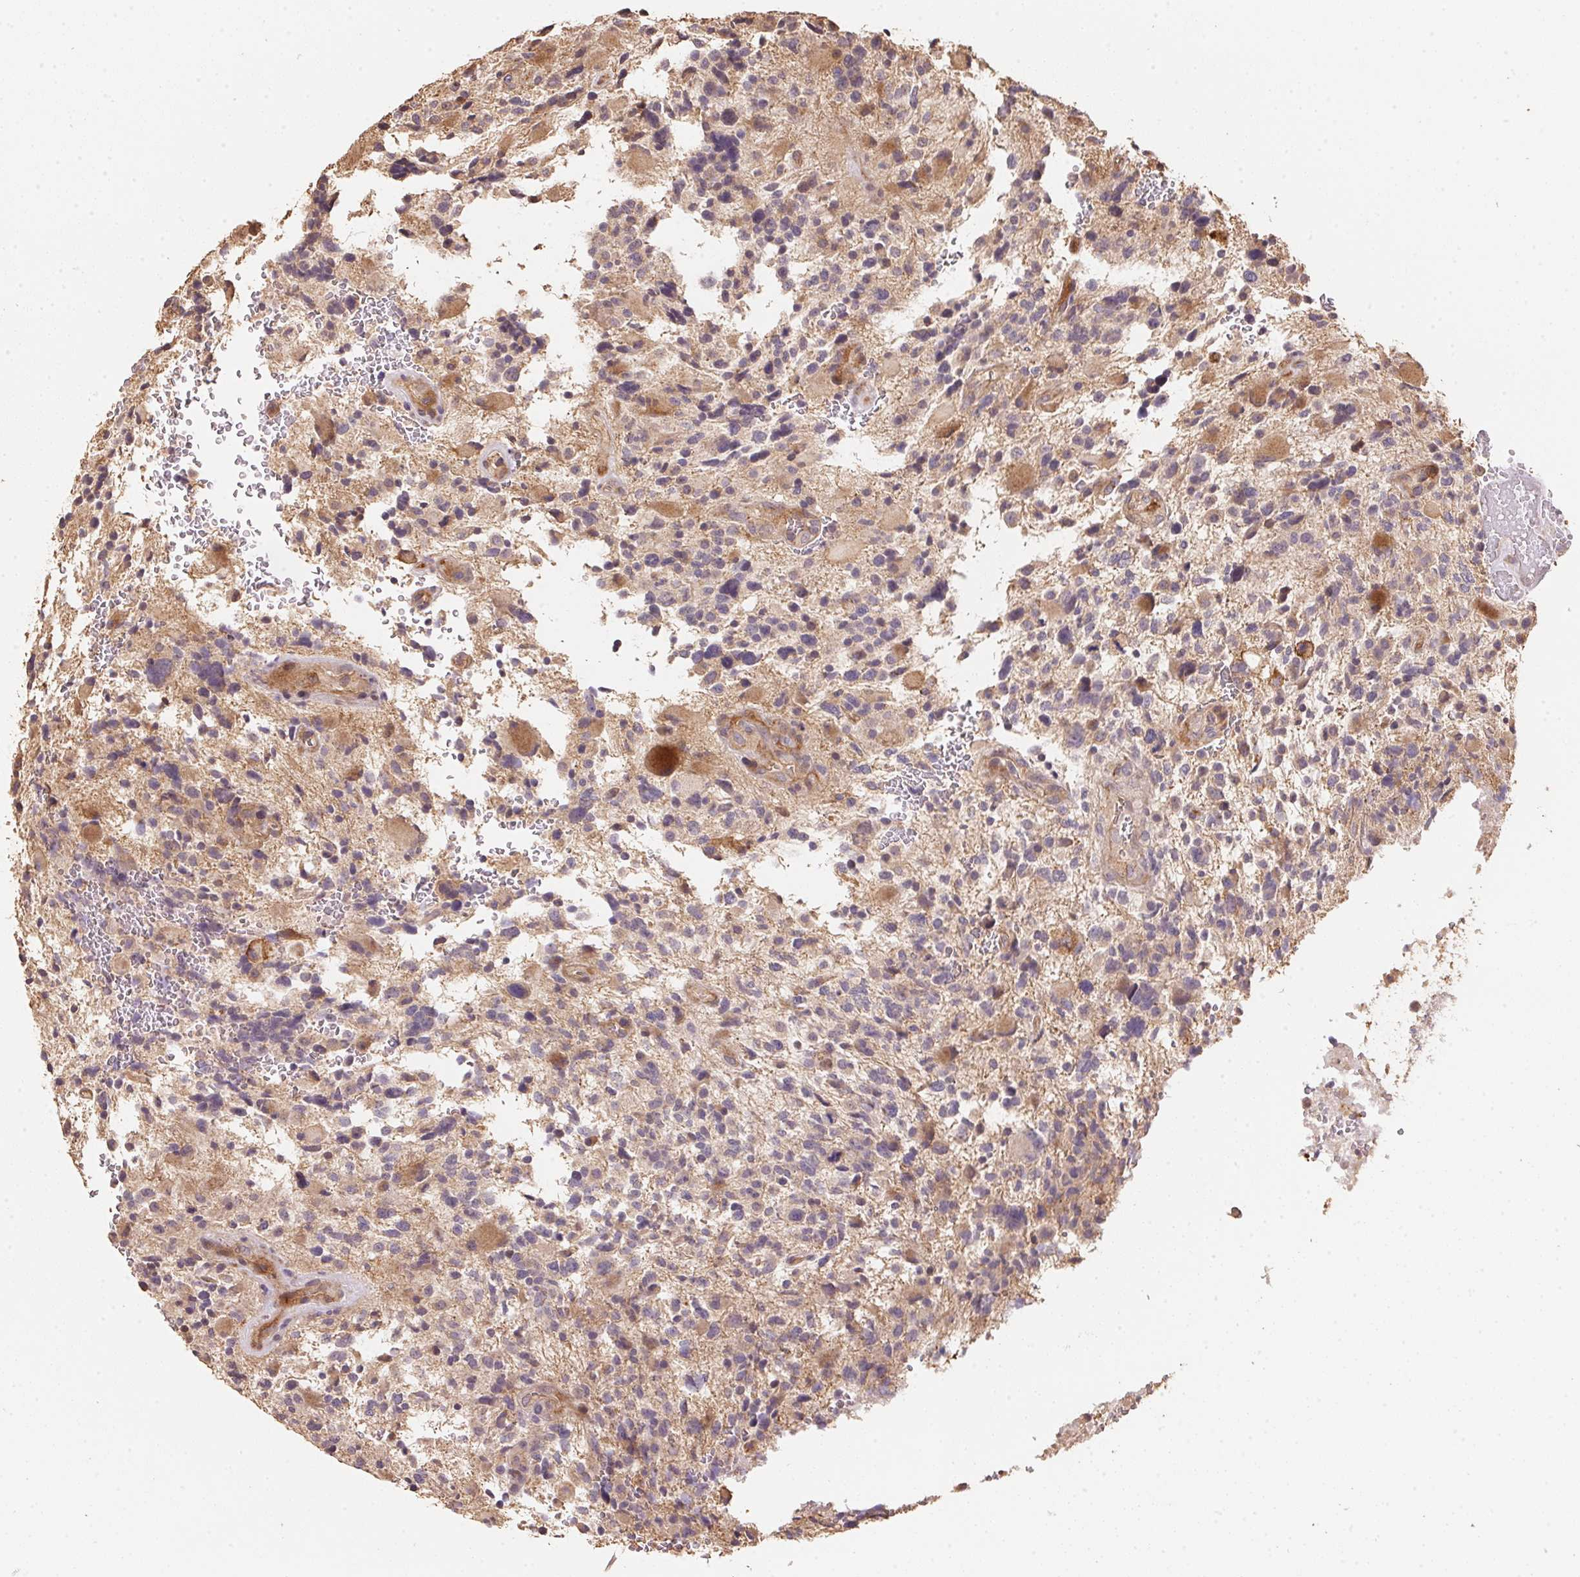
{"staining": {"intensity": "weak", "quantity": "<25%", "location": "cytoplasmic/membranous"}, "tissue": "glioma", "cell_type": "Tumor cells", "image_type": "cancer", "snomed": [{"axis": "morphology", "description": "Glioma, malignant, High grade"}, {"axis": "topography", "description": "Brain"}], "caption": "Immunohistochemical staining of glioma reveals no significant positivity in tumor cells.", "gene": "TMEM222", "patient": {"sex": "female", "age": 71}}